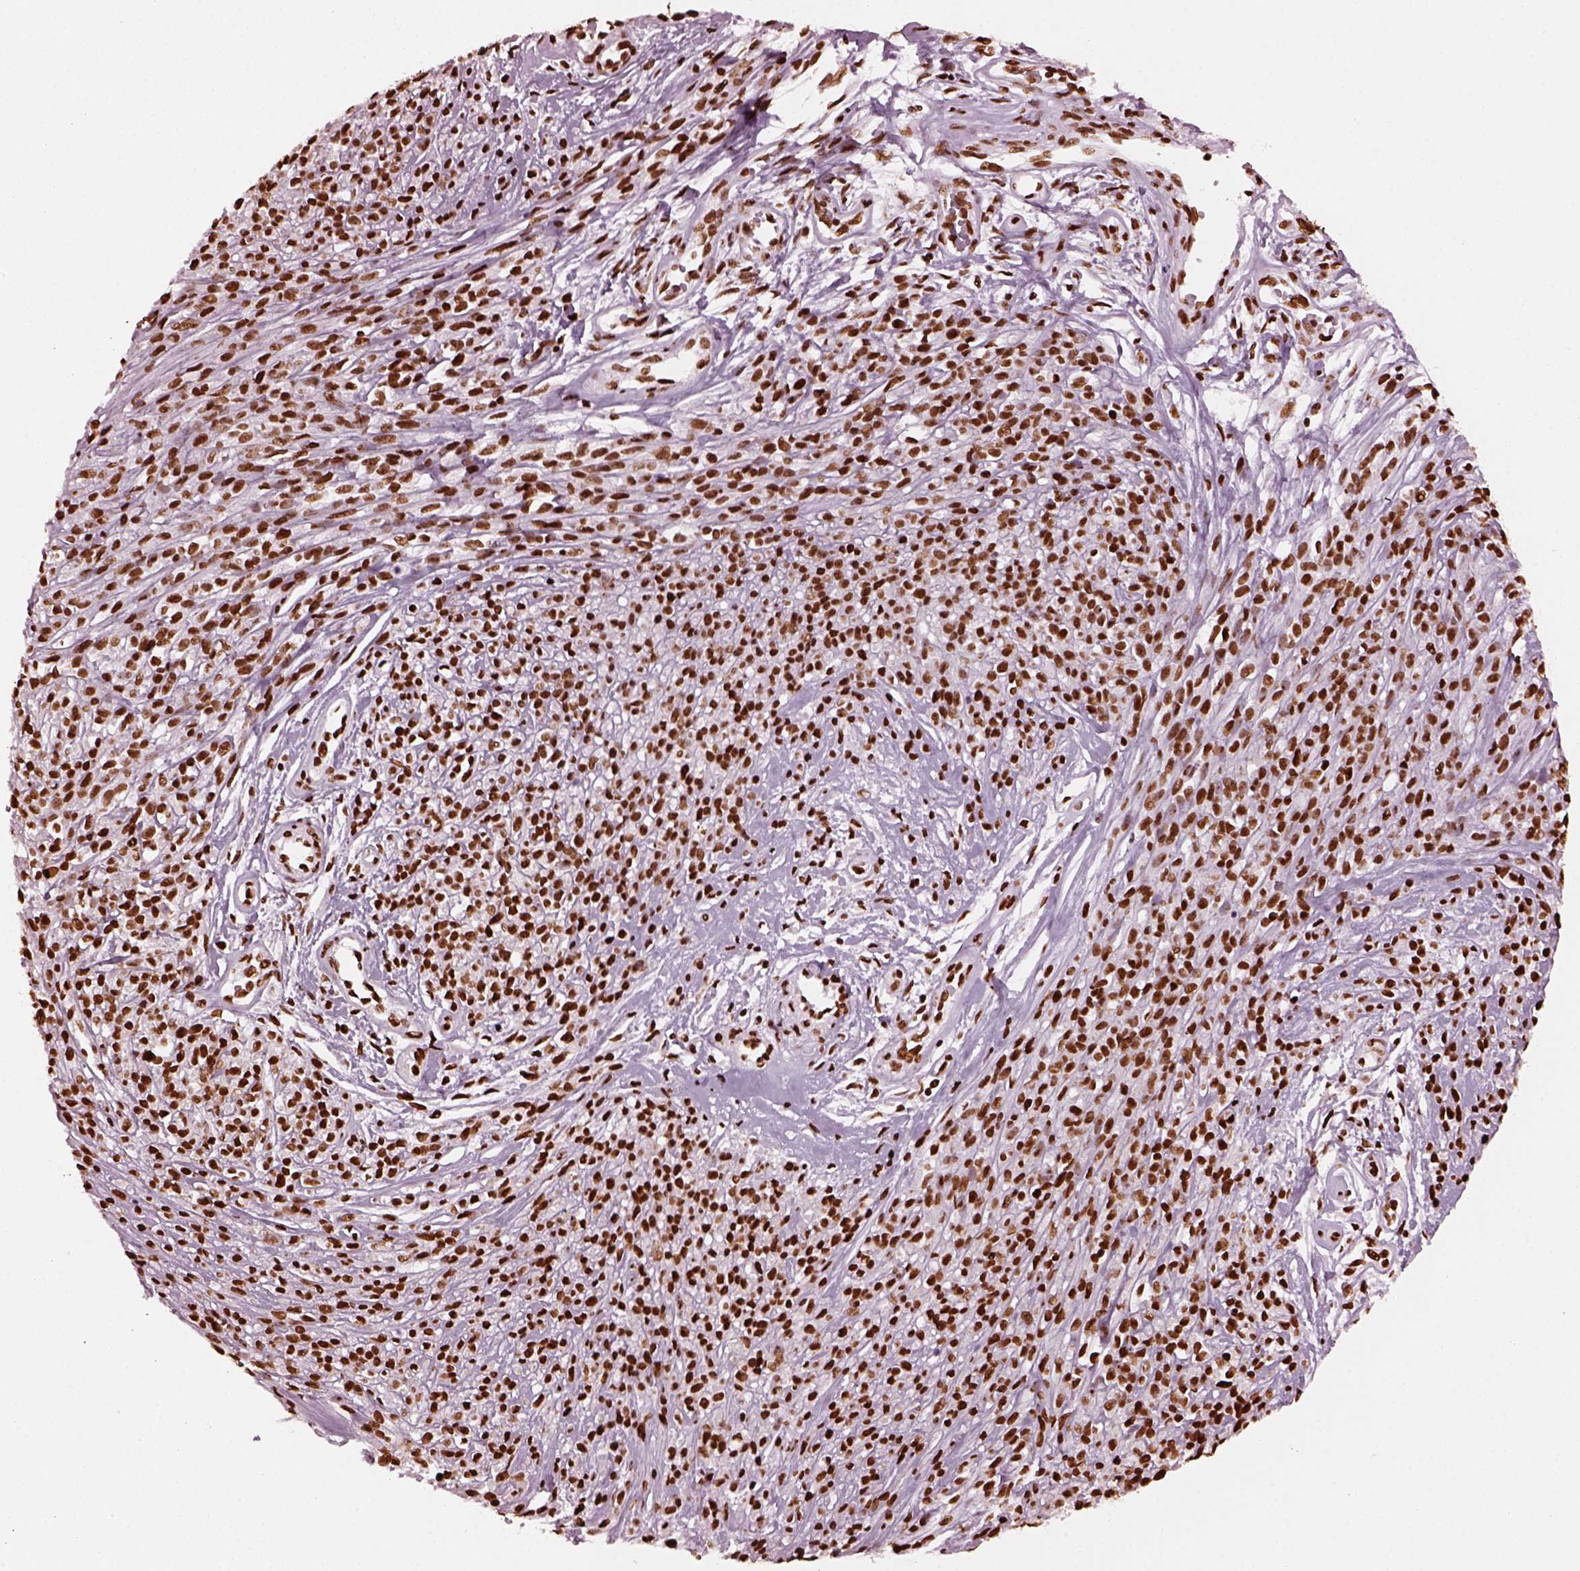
{"staining": {"intensity": "strong", "quantity": ">75%", "location": "nuclear"}, "tissue": "melanoma", "cell_type": "Tumor cells", "image_type": "cancer", "snomed": [{"axis": "morphology", "description": "Malignant melanoma, NOS"}, {"axis": "topography", "description": "Skin"}, {"axis": "topography", "description": "Skin of trunk"}], "caption": "There is high levels of strong nuclear positivity in tumor cells of malignant melanoma, as demonstrated by immunohistochemical staining (brown color).", "gene": "CBFA2T3", "patient": {"sex": "male", "age": 74}}